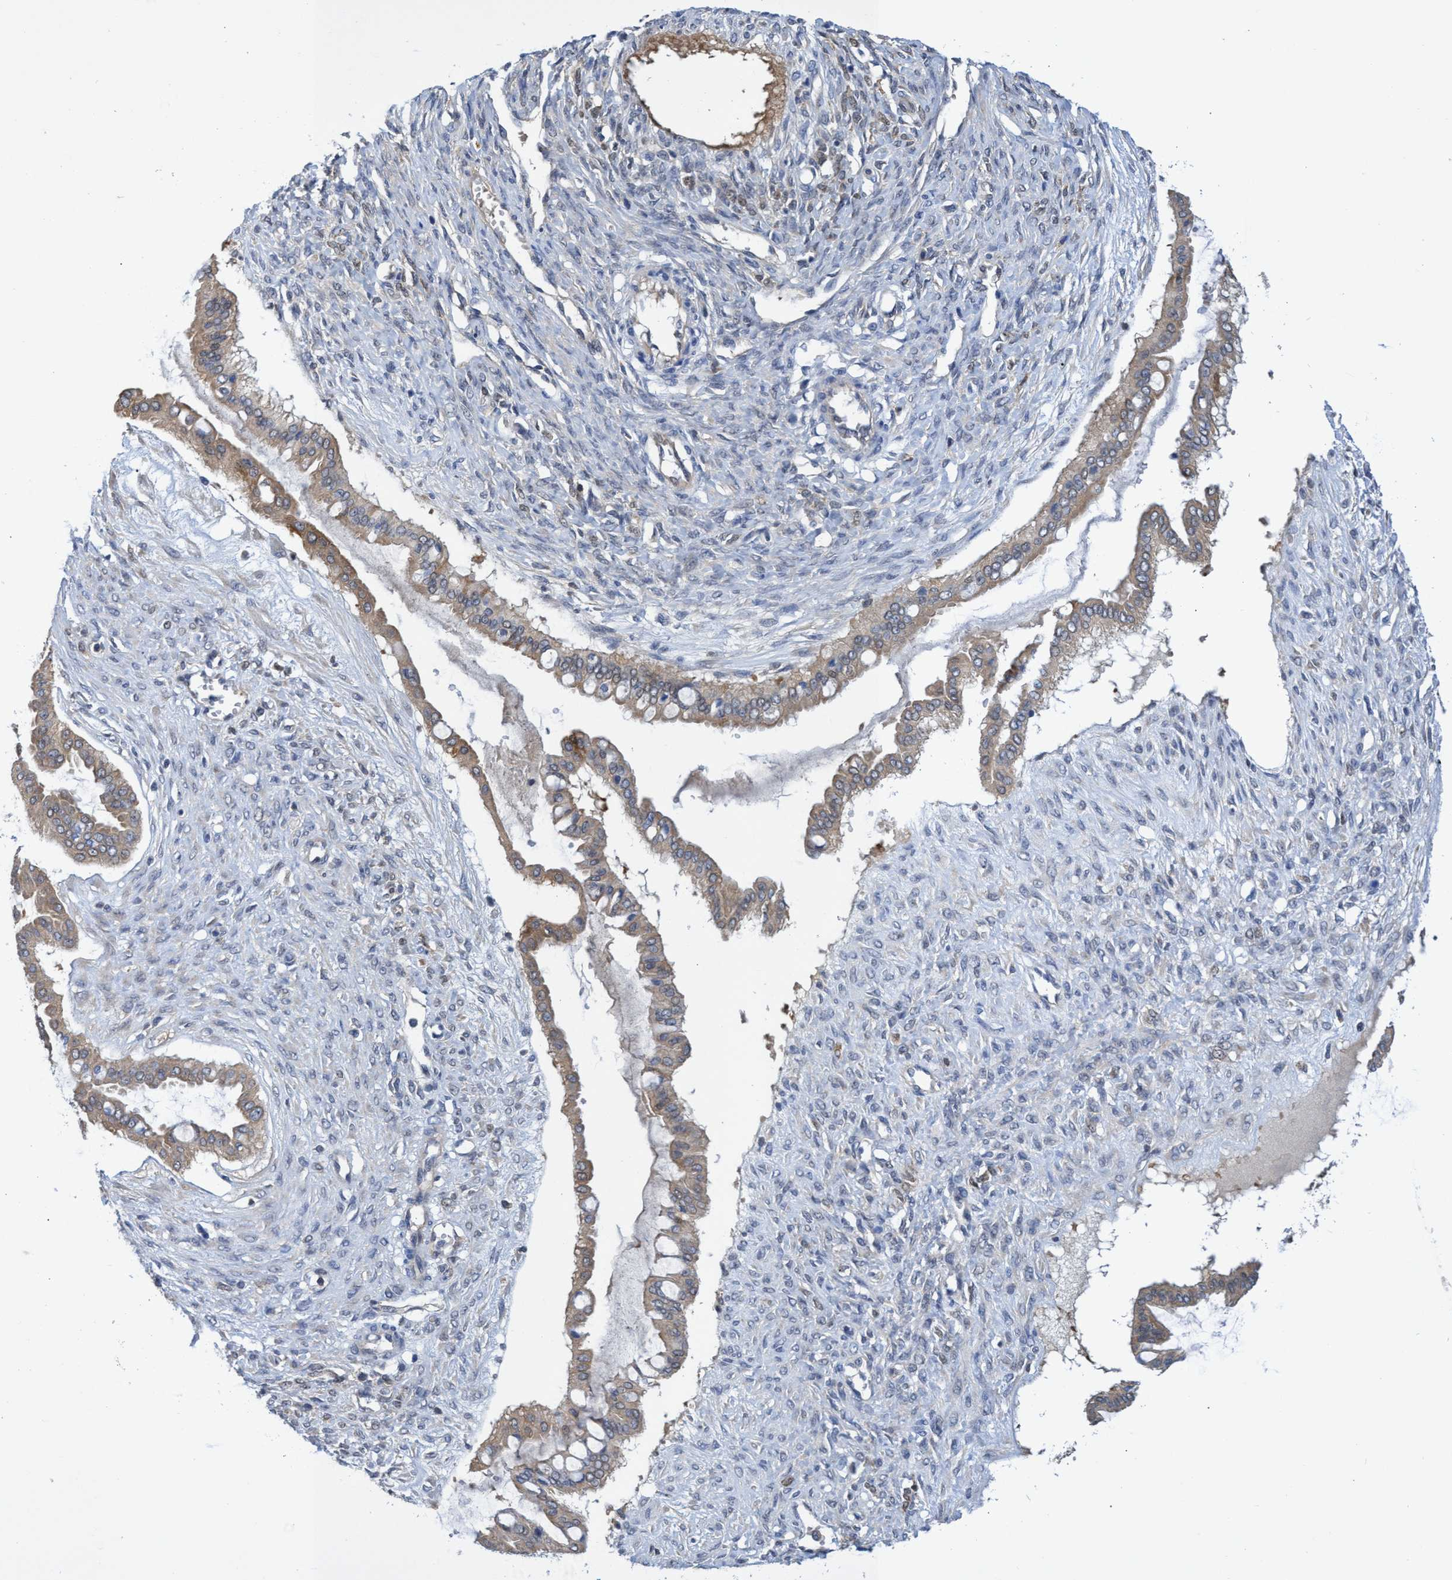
{"staining": {"intensity": "moderate", "quantity": ">75%", "location": "cytoplasmic/membranous"}, "tissue": "ovarian cancer", "cell_type": "Tumor cells", "image_type": "cancer", "snomed": [{"axis": "morphology", "description": "Cystadenocarcinoma, mucinous, NOS"}, {"axis": "topography", "description": "Ovary"}], "caption": "Brown immunohistochemical staining in ovarian mucinous cystadenocarcinoma exhibits moderate cytoplasmic/membranous expression in approximately >75% of tumor cells.", "gene": "PNPO", "patient": {"sex": "female", "age": 73}}